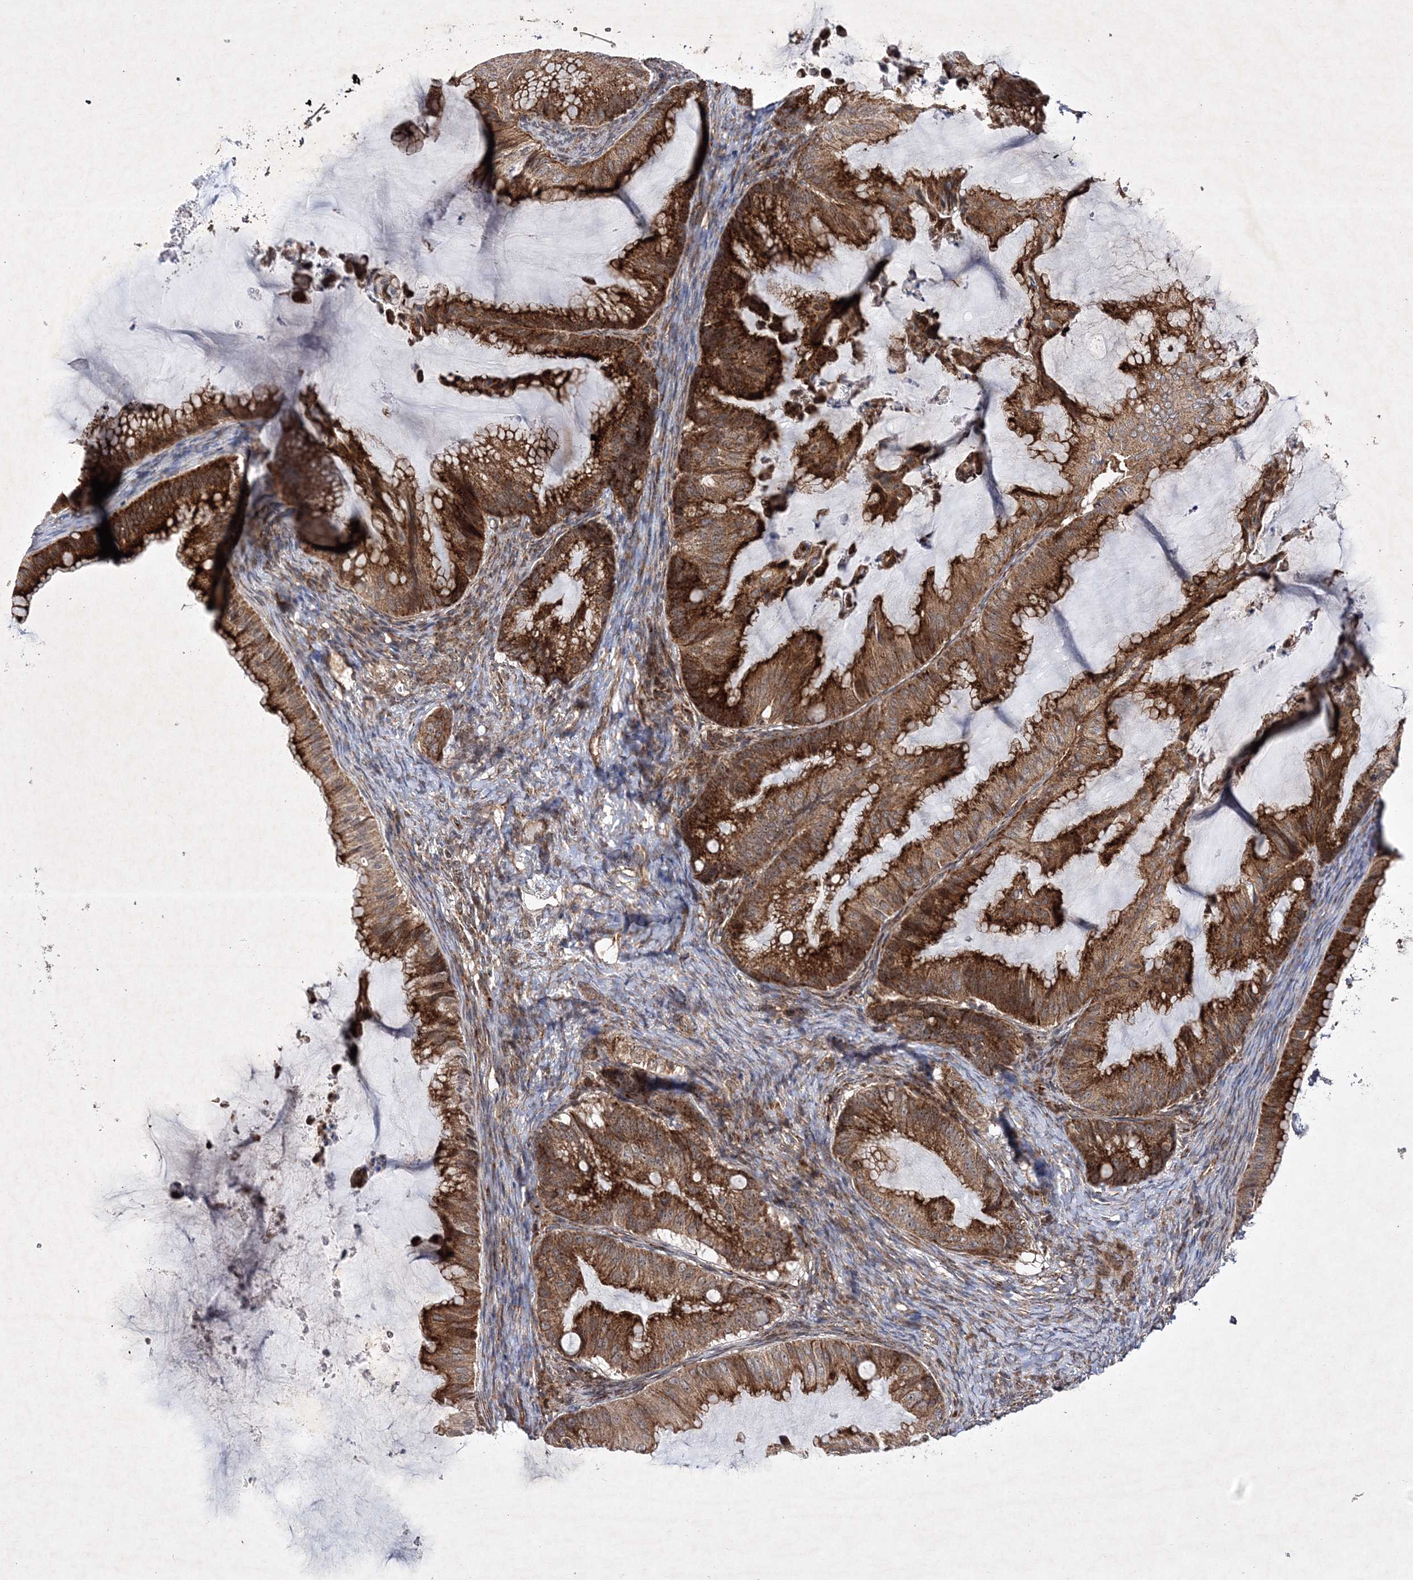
{"staining": {"intensity": "strong", "quantity": ">75%", "location": "cytoplasmic/membranous"}, "tissue": "ovarian cancer", "cell_type": "Tumor cells", "image_type": "cancer", "snomed": [{"axis": "morphology", "description": "Cystadenocarcinoma, mucinous, NOS"}, {"axis": "topography", "description": "Ovary"}], "caption": "A high amount of strong cytoplasmic/membranous expression is identified in approximately >75% of tumor cells in mucinous cystadenocarcinoma (ovarian) tissue.", "gene": "SCRN3", "patient": {"sex": "female", "age": 71}}